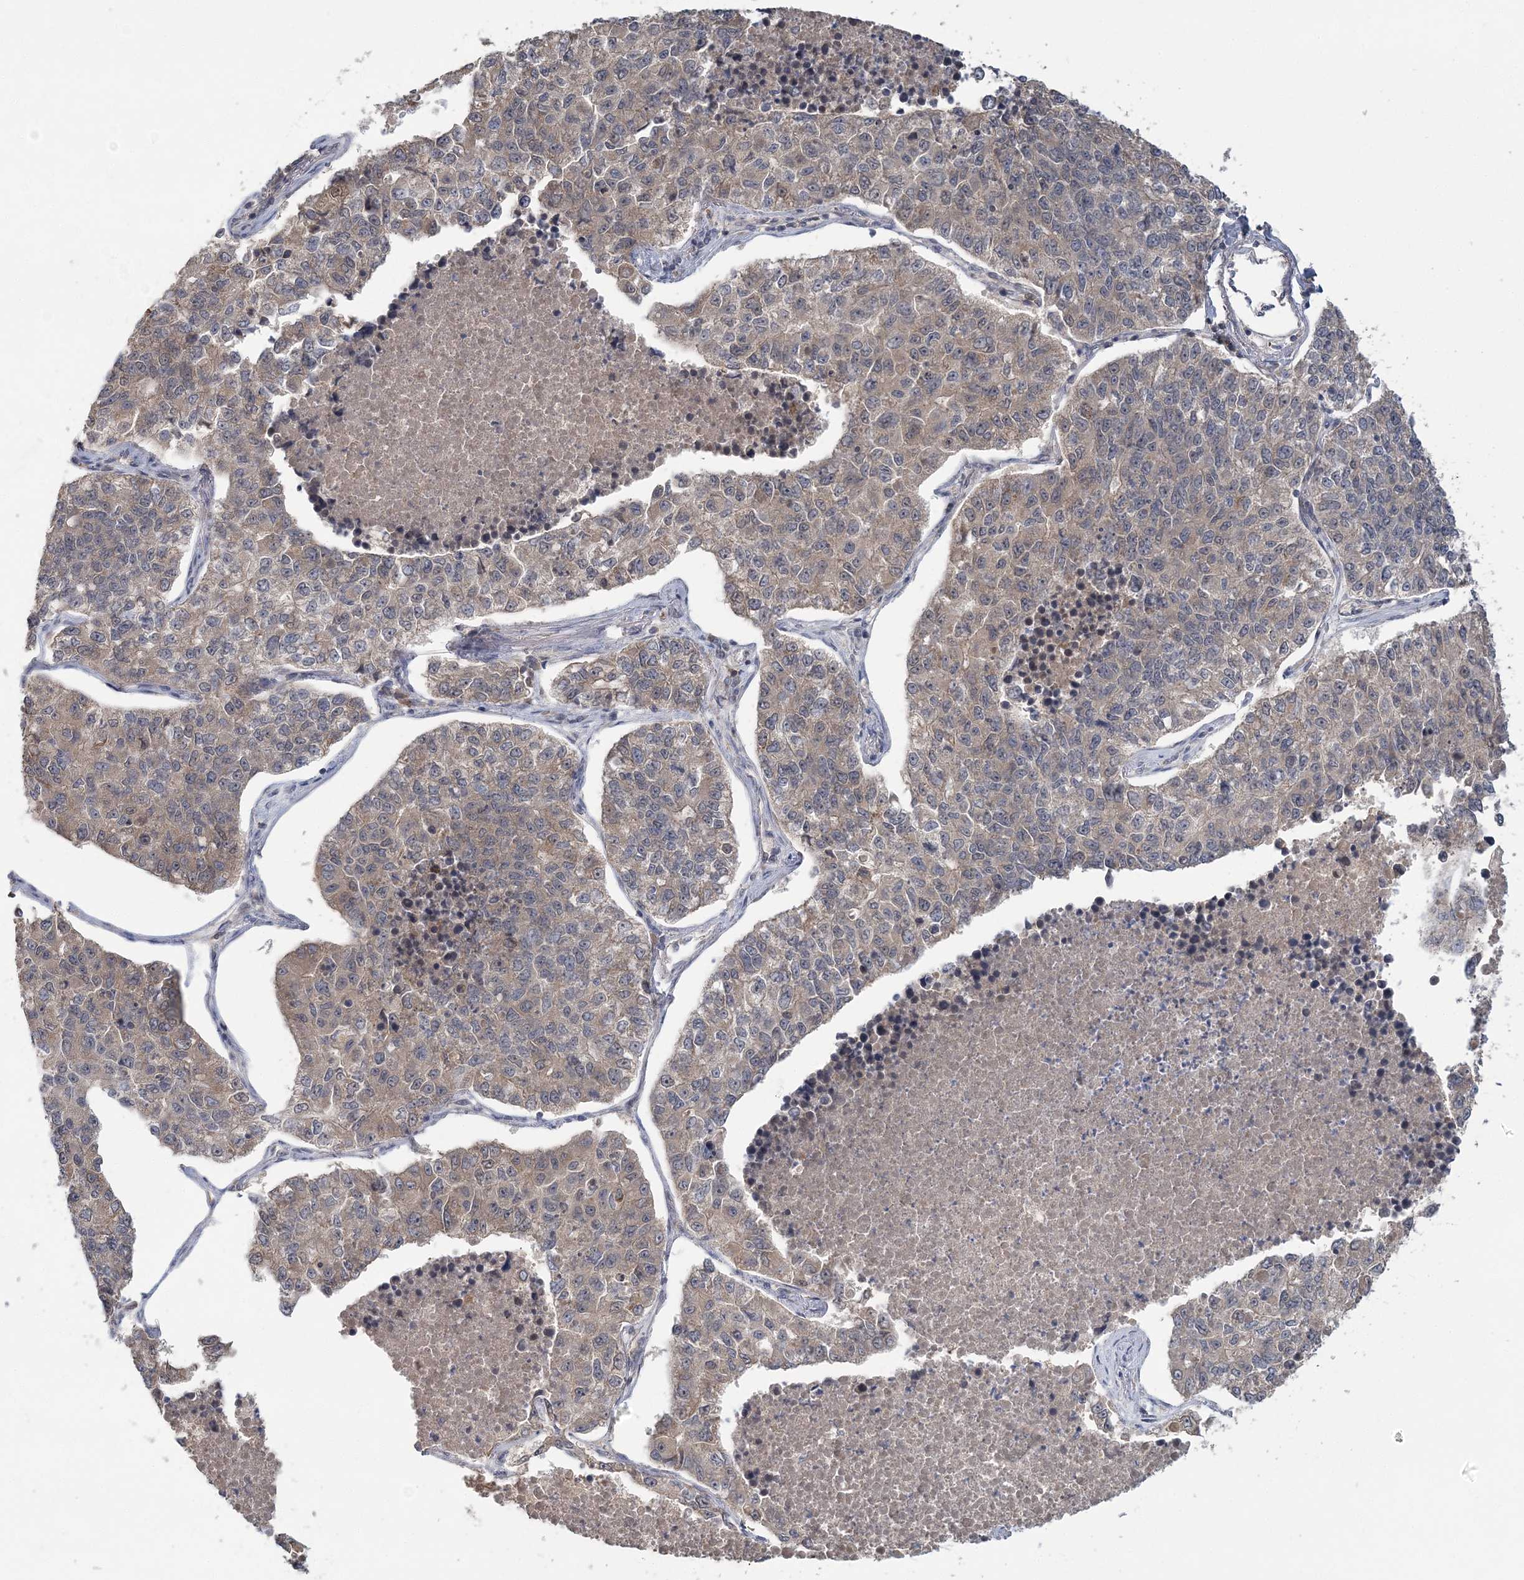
{"staining": {"intensity": "weak", "quantity": "25%-75%", "location": "cytoplasmic/membranous"}, "tissue": "lung cancer", "cell_type": "Tumor cells", "image_type": "cancer", "snomed": [{"axis": "morphology", "description": "Adenocarcinoma, NOS"}, {"axis": "topography", "description": "Lung"}], "caption": "This micrograph demonstrates IHC staining of human lung adenocarcinoma, with low weak cytoplasmic/membranous positivity in about 25%-75% of tumor cells.", "gene": "RNF25", "patient": {"sex": "male", "age": 49}}